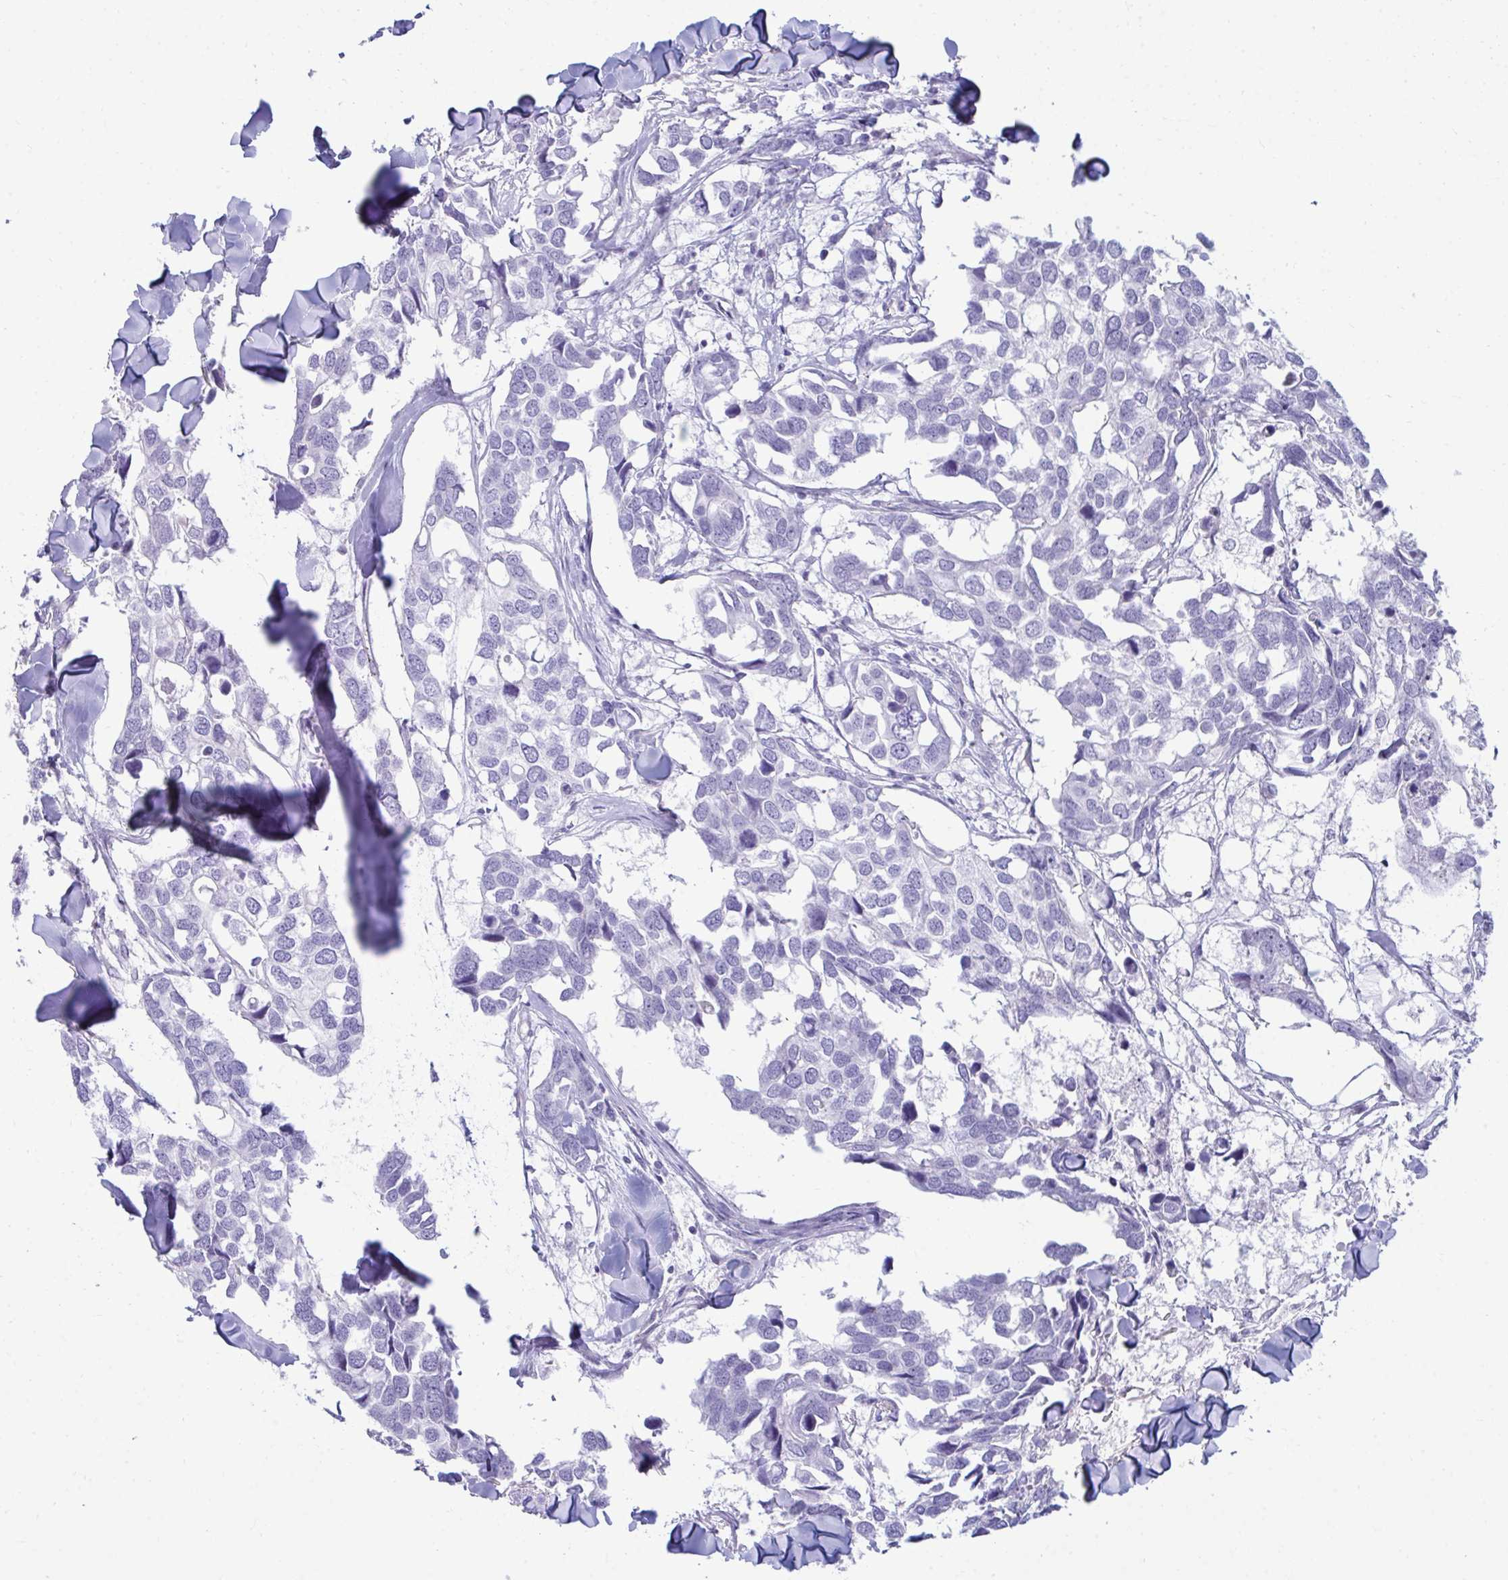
{"staining": {"intensity": "negative", "quantity": "none", "location": "none"}, "tissue": "breast cancer", "cell_type": "Tumor cells", "image_type": "cancer", "snomed": [{"axis": "morphology", "description": "Duct carcinoma"}, {"axis": "topography", "description": "Breast"}], "caption": "High power microscopy photomicrograph of an IHC histopathology image of intraductal carcinoma (breast), revealing no significant expression in tumor cells.", "gene": "UBL3", "patient": {"sex": "female", "age": 83}}